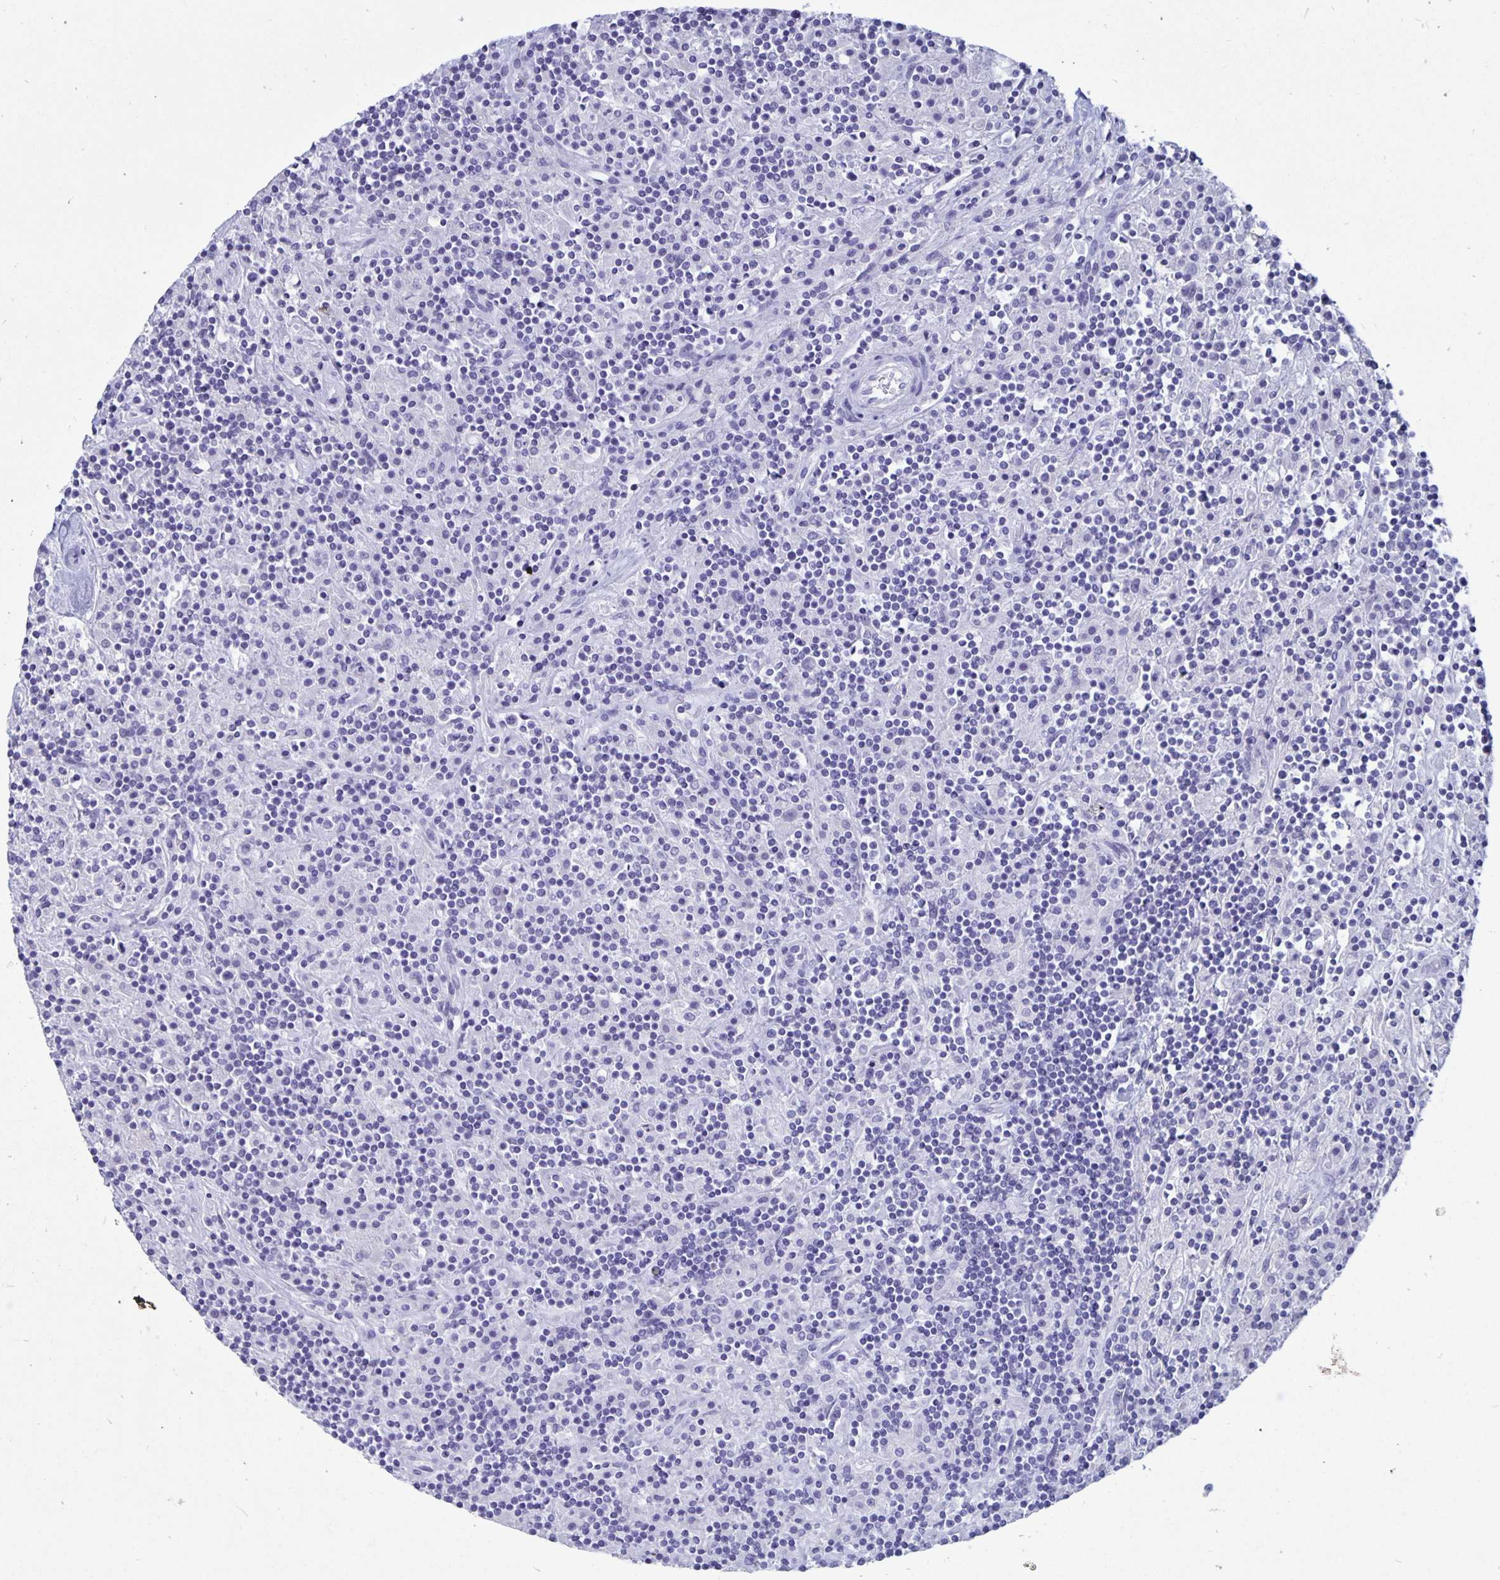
{"staining": {"intensity": "negative", "quantity": "none", "location": "none"}, "tissue": "lymphoma", "cell_type": "Tumor cells", "image_type": "cancer", "snomed": [{"axis": "morphology", "description": "Hodgkin's disease, NOS"}, {"axis": "topography", "description": "Lymph node"}], "caption": "Lymphoma was stained to show a protein in brown. There is no significant positivity in tumor cells. (DAB immunohistochemistry with hematoxylin counter stain).", "gene": "BPIFA3", "patient": {"sex": "male", "age": 70}}